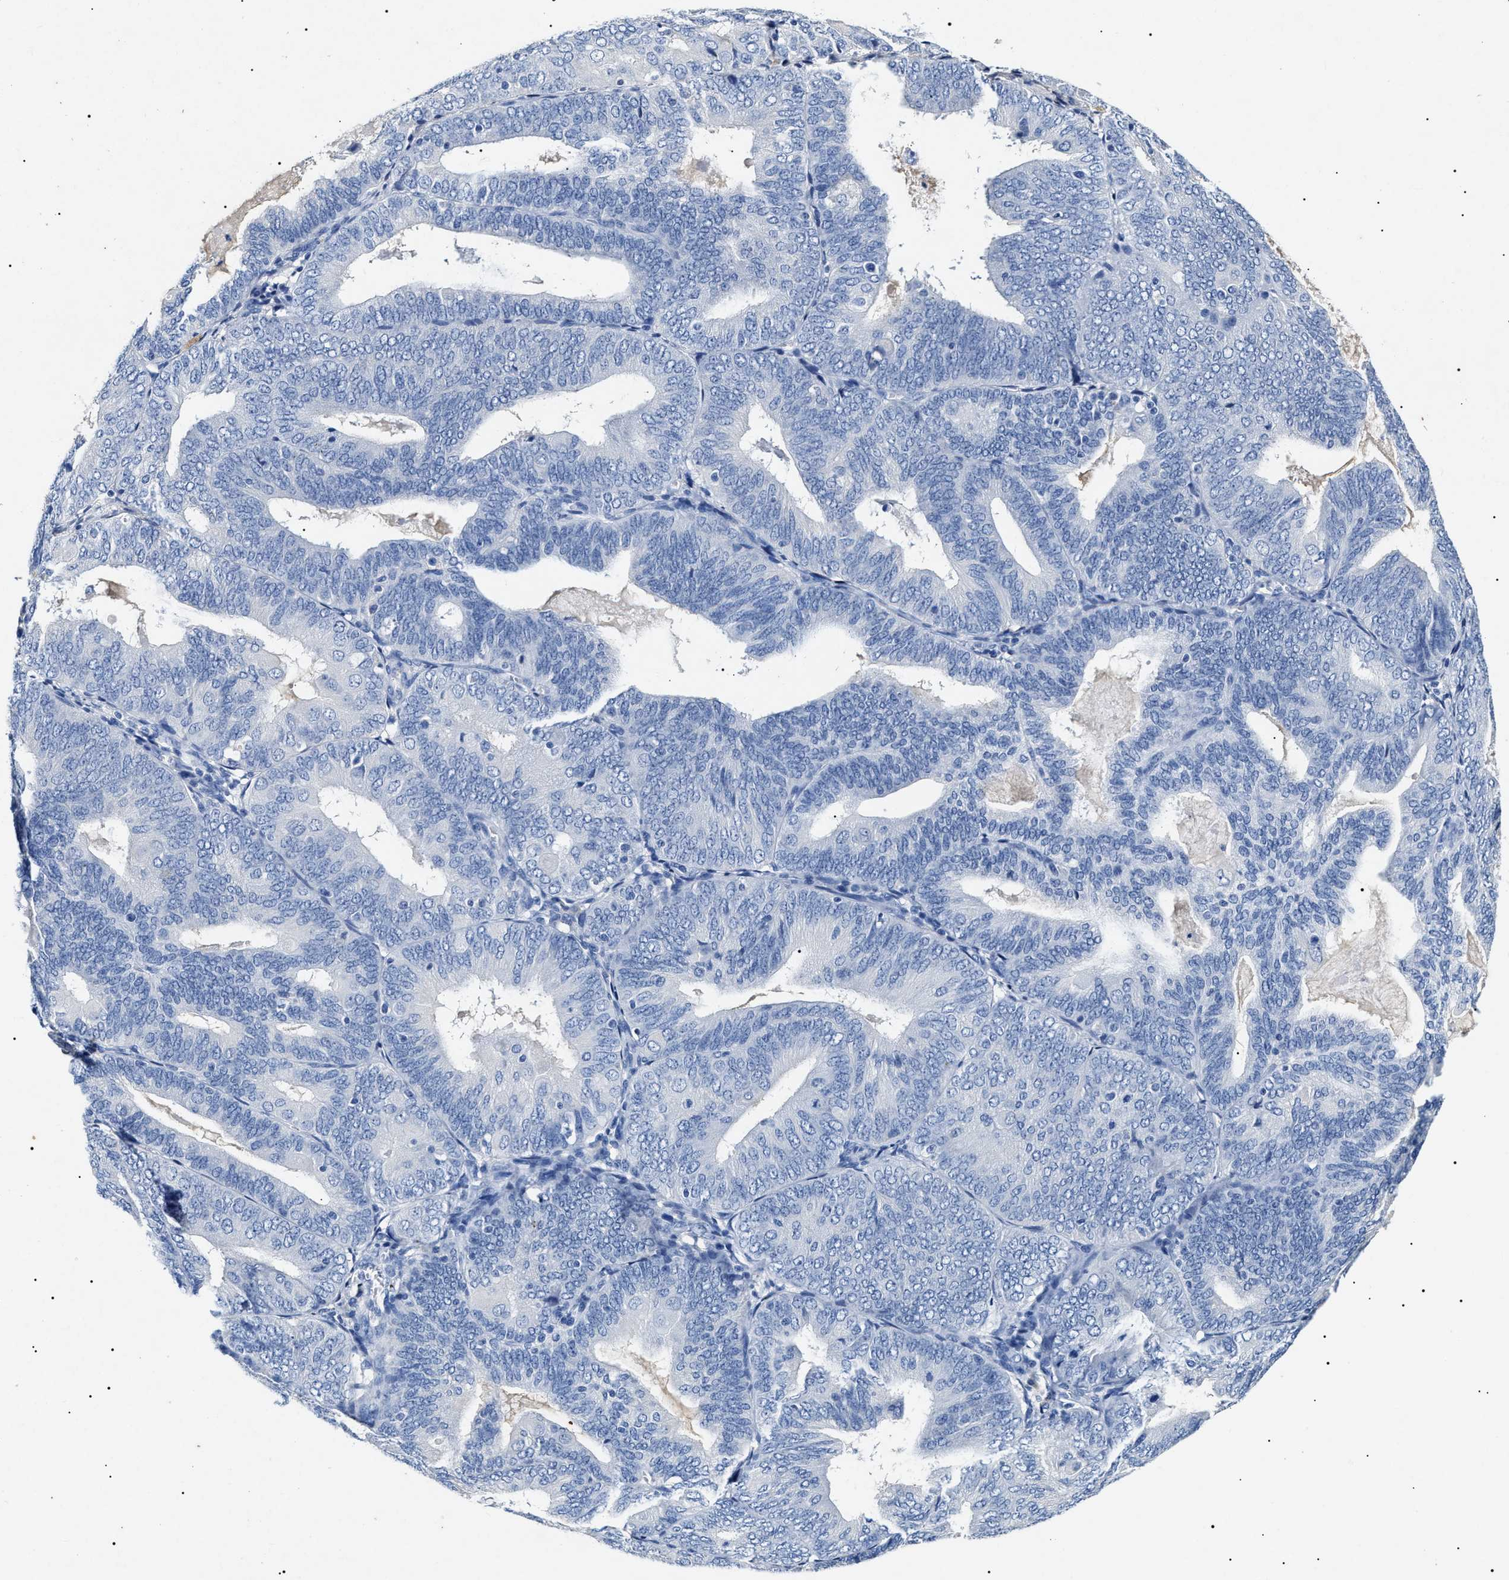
{"staining": {"intensity": "negative", "quantity": "none", "location": "none"}, "tissue": "endometrial cancer", "cell_type": "Tumor cells", "image_type": "cancer", "snomed": [{"axis": "morphology", "description": "Adenocarcinoma, NOS"}, {"axis": "topography", "description": "Endometrium"}], "caption": "There is no significant staining in tumor cells of endometrial adenocarcinoma. Nuclei are stained in blue.", "gene": "LRRC8E", "patient": {"sex": "female", "age": 81}}